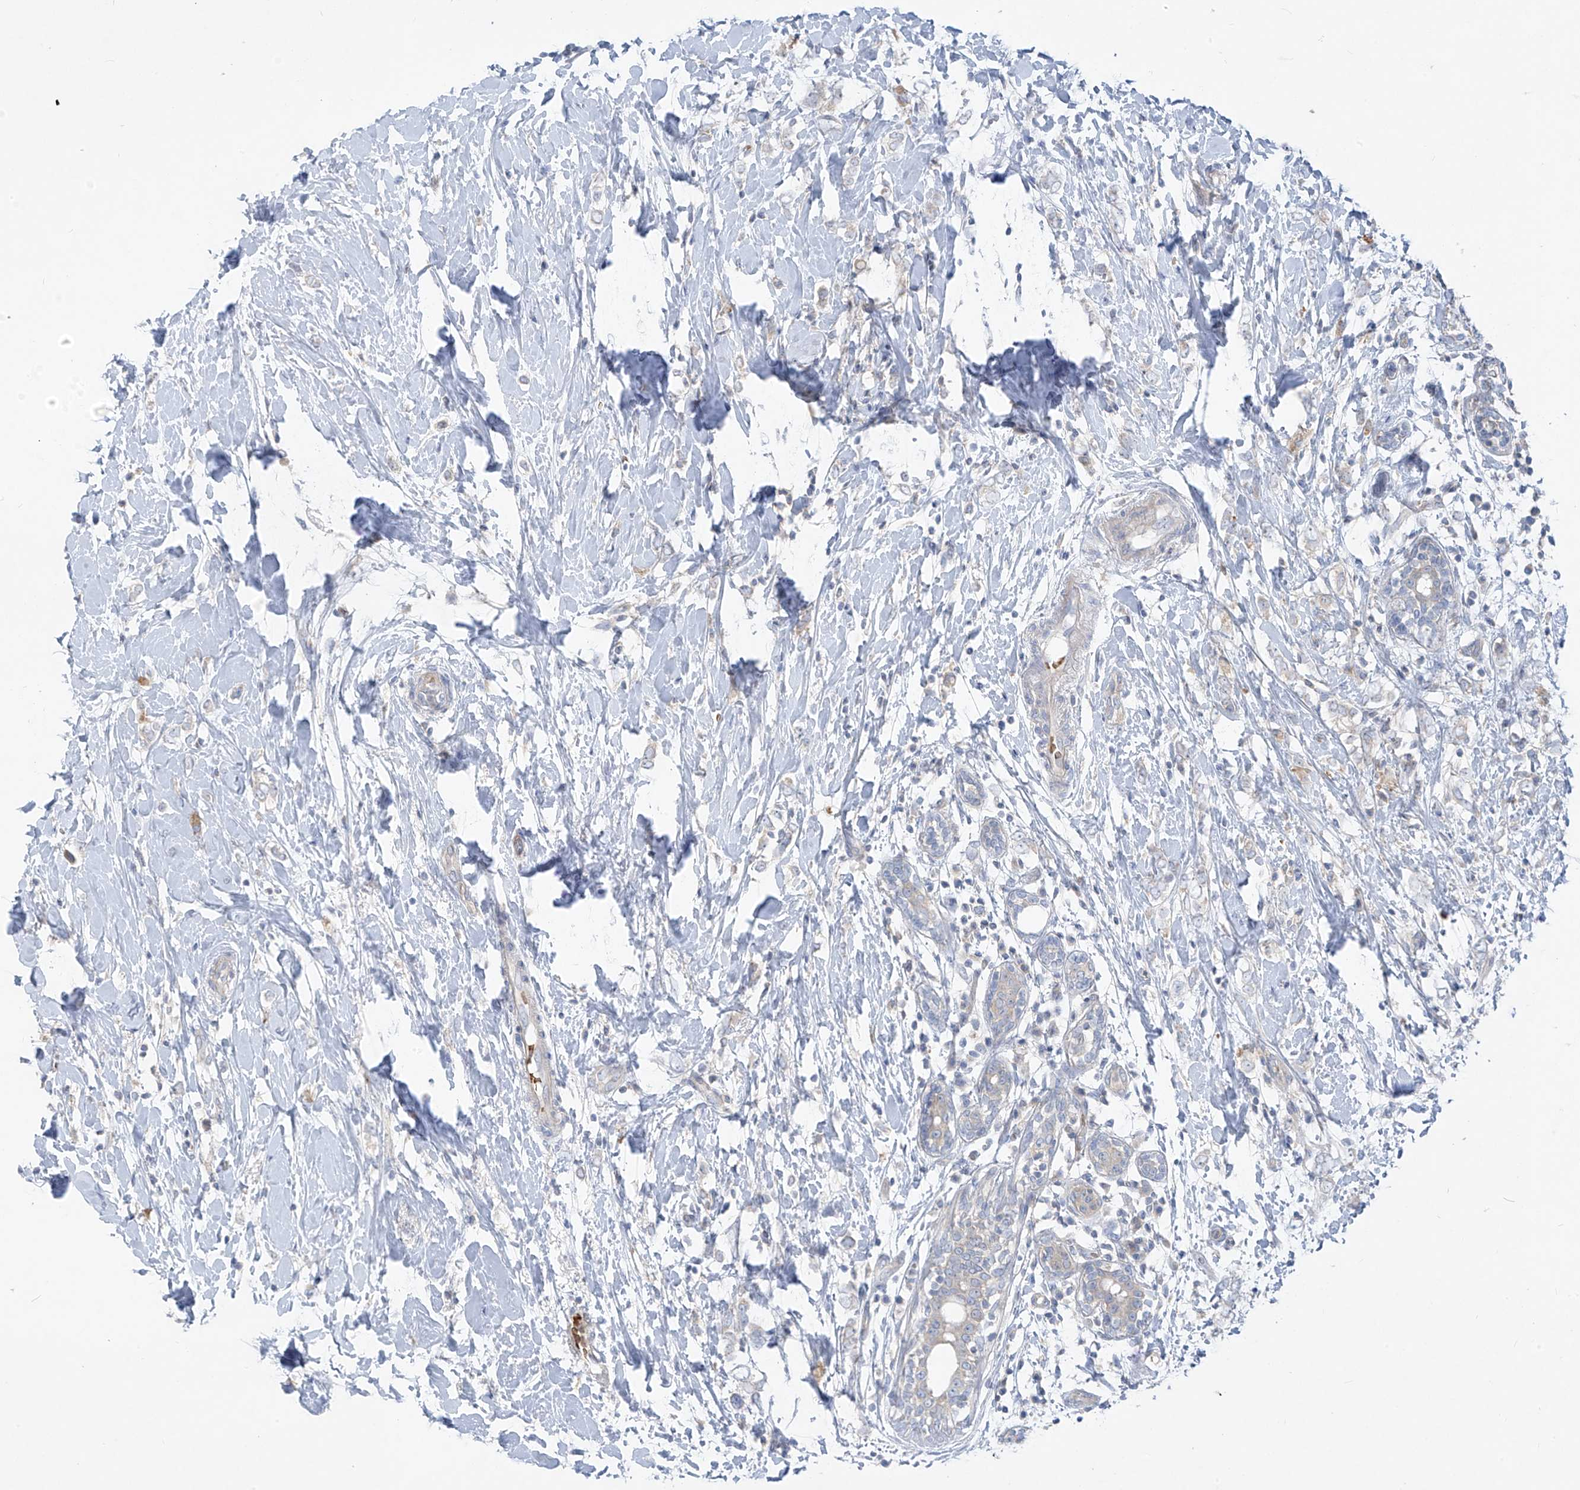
{"staining": {"intensity": "negative", "quantity": "none", "location": "none"}, "tissue": "breast cancer", "cell_type": "Tumor cells", "image_type": "cancer", "snomed": [{"axis": "morphology", "description": "Normal tissue, NOS"}, {"axis": "morphology", "description": "Lobular carcinoma"}, {"axis": "topography", "description": "Breast"}], "caption": "Lobular carcinoma (breast) was stained to show a protein in brown. There is no significant staining in tumor cells.", "gene": "DGKQ", "patient": {"sex": "female", "age": 47}}